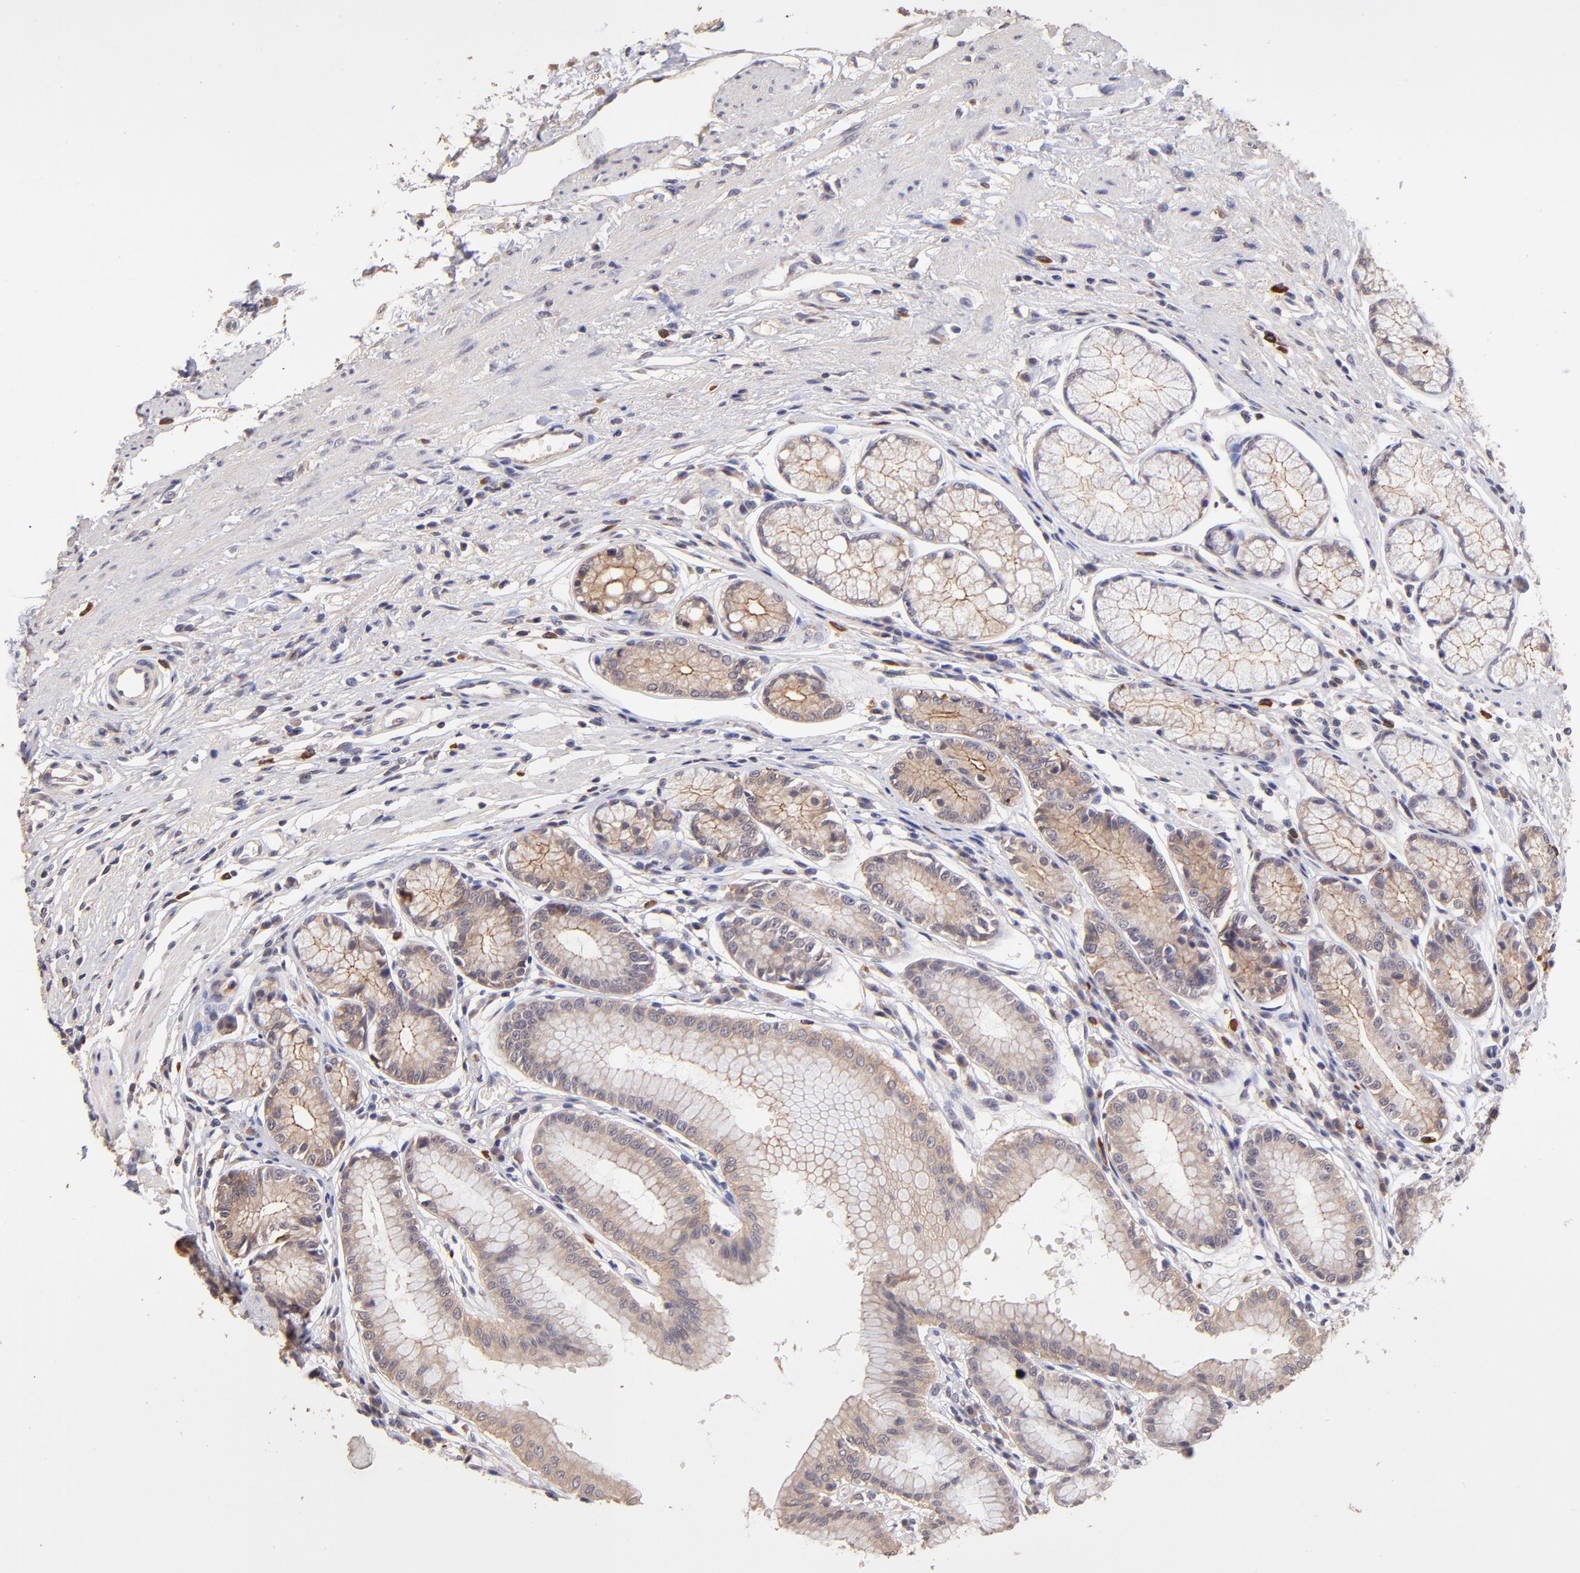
{"staining": {"intensity": "moderate", "quantity": "<25%", "location": "cytoplasmic/membranous"}, "tissue": "stomach", "cell_type": "Glandular cells", "image_type": "normal", "snomed": [{"axis": "morphology", "description": "Normal tissue, NOS"}, {"axis": "morphology", "description": "Inflammation, NOS"}, {"axis": "topography", "description": "Stomach, lower"}], "caption": "Brown immunohistochemical staining in unremarkable human stomach demonstrates moderate cytoplasmic/membranous staining in about <25% of glandular cells. (DAB (3,3'-diaminobenzidine) IHC with brightfield microscopy, high magnification).", "gene": "RNASEL", "patient": {"sex": "male", "age": 59}}